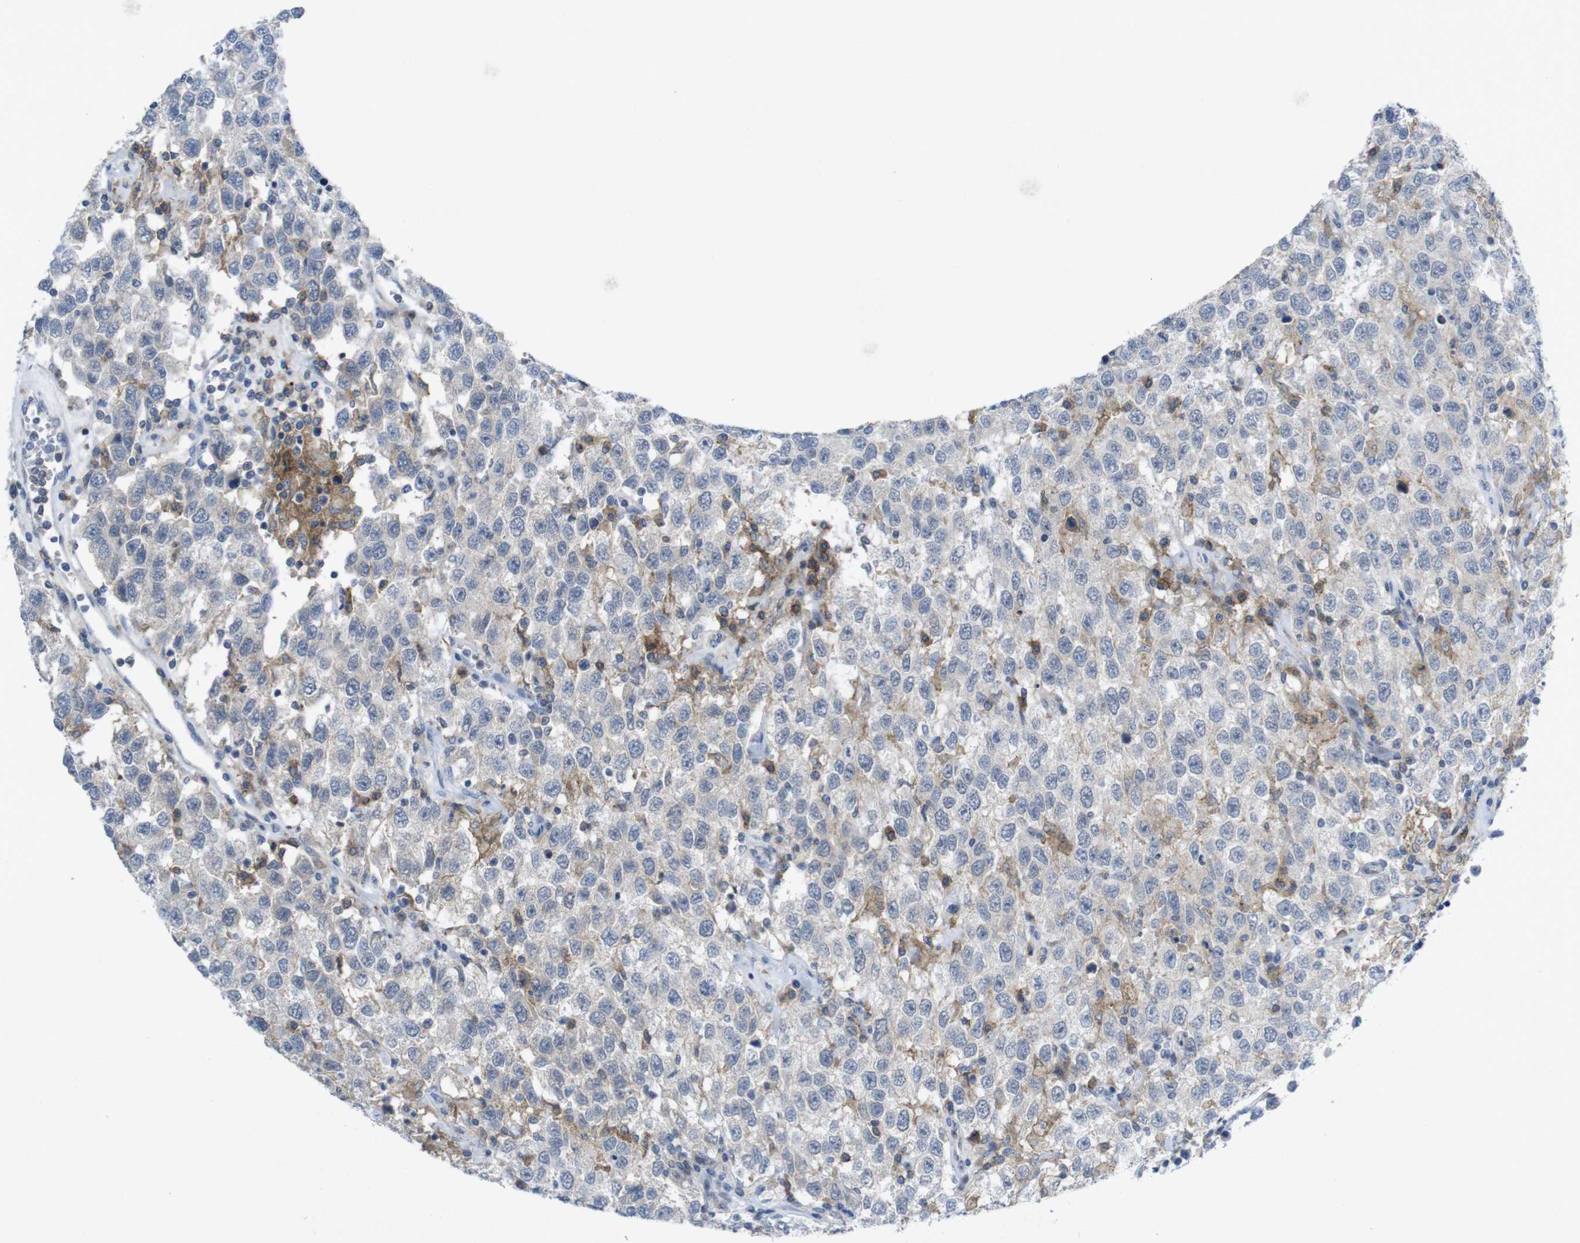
{"staining": {"intensity": "negative", "quantity": "none", "location": "none"}, "tissue": "testis cancer", "cell_type": "Tumor cells", "image_type": "cancer", "snomed": [{"axis": "morphology", "description": "Seminoma, NOS"}, {"axis": "topography", "description": "Testis"}], "caption": "Human testis cancer stained for a protein using immunohistochemistry shows no expression in tumor cells.", "gene": "SLAMF7", "patient": {"sex": "male", "age": 41}}